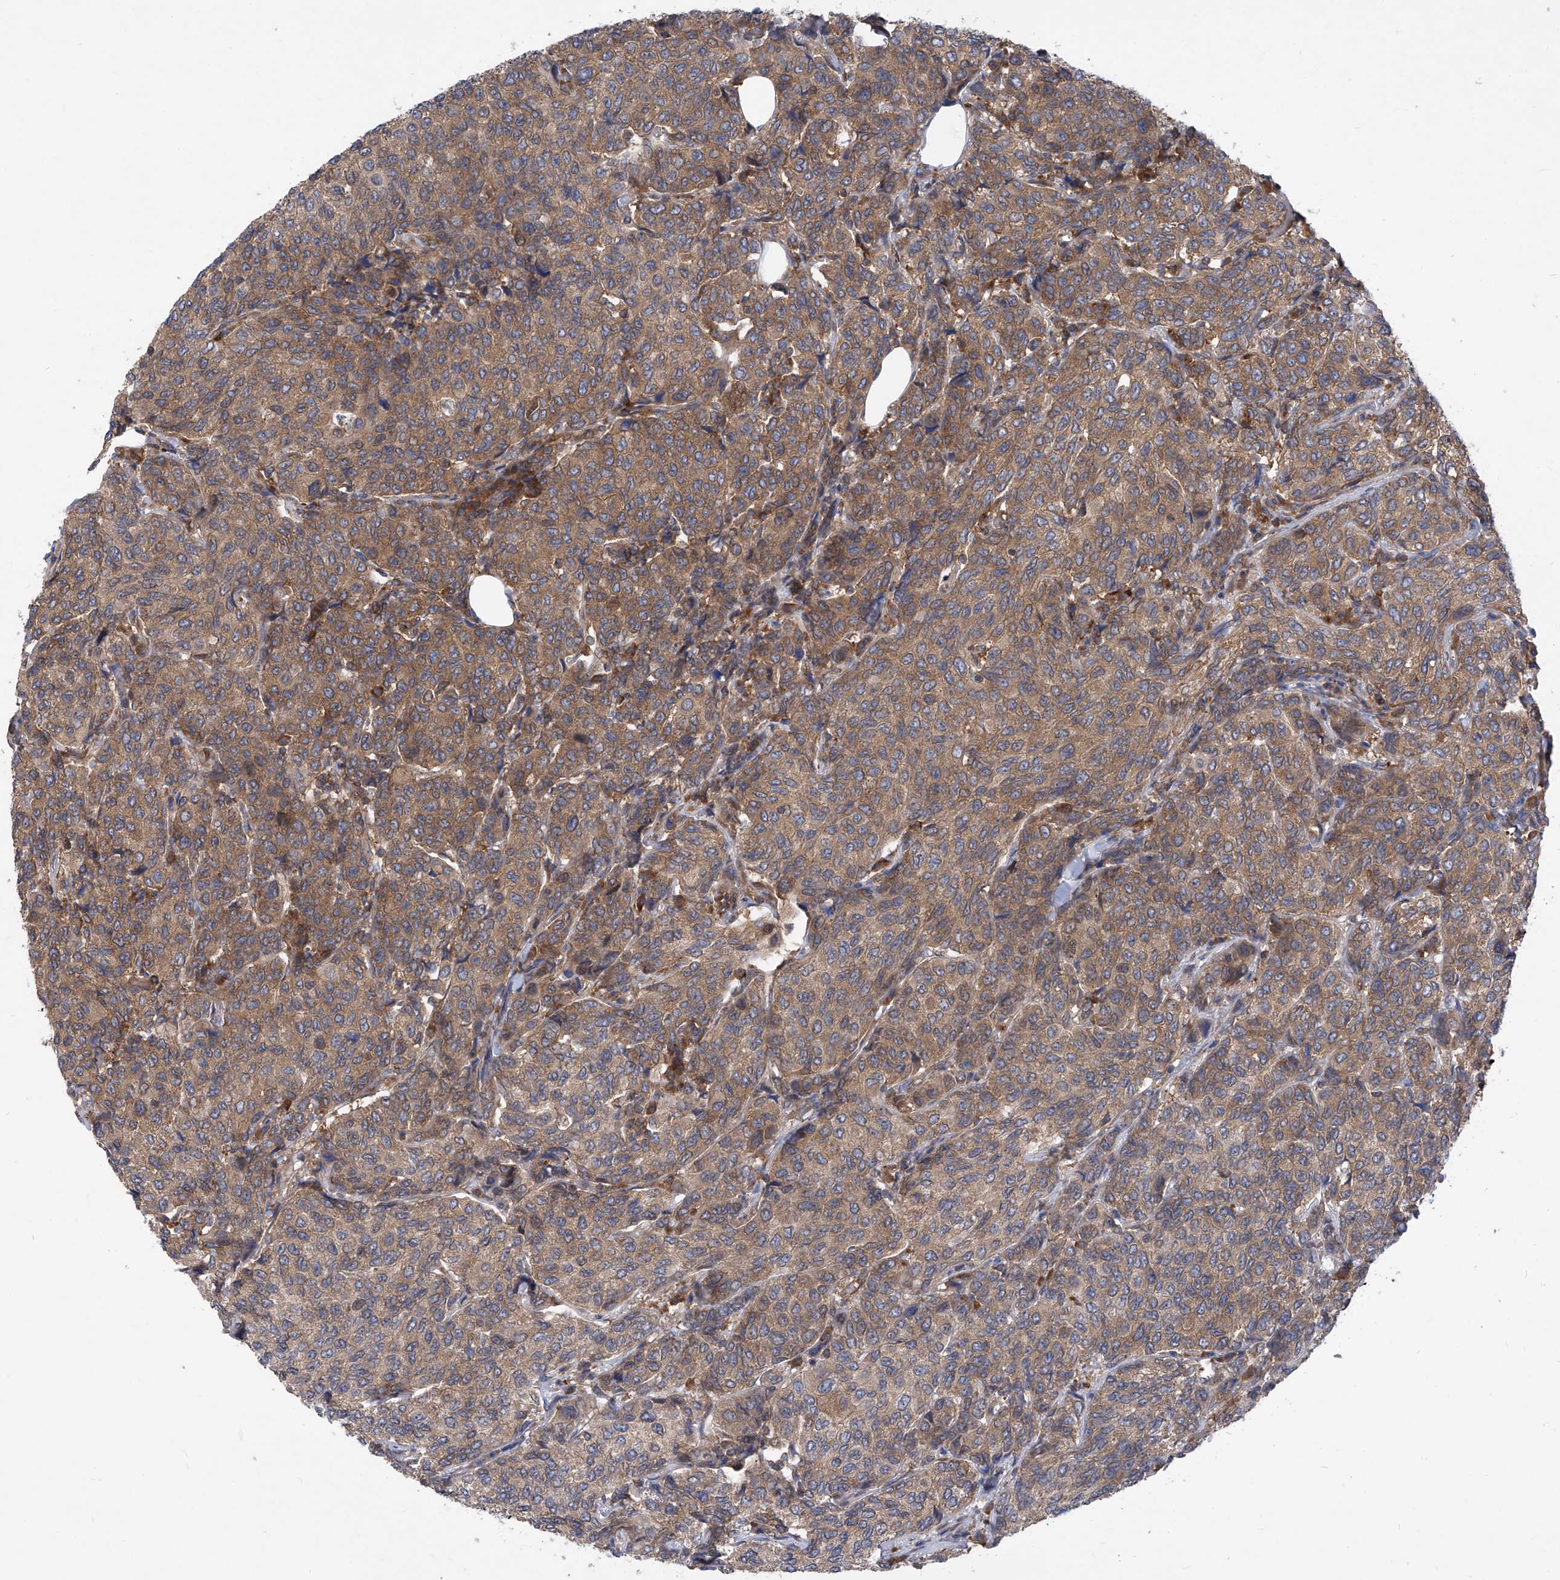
{"staining": {"intensity": "moderate", "quantity": ">75%", "location": "cytoplasmic/membranous"}, "tissue": "breast cancer", "cell_type": "Tumor cells", "image_type": "cancer", "snomed": [{"axis": "morphology", "description": "Duct carcinoma"}, {"axis": "topography", "description": "Breast"}], "caption": "A brown stain labels moderate cytoplasmic/membranous staining of a protein in breast cancer tumor cells. Immunohistochemistry (ihc) stains the protein in brown and the nuclei are stained blue.", "gene": "EIF3M", "patient": {"sex": "female", "age": 55}}